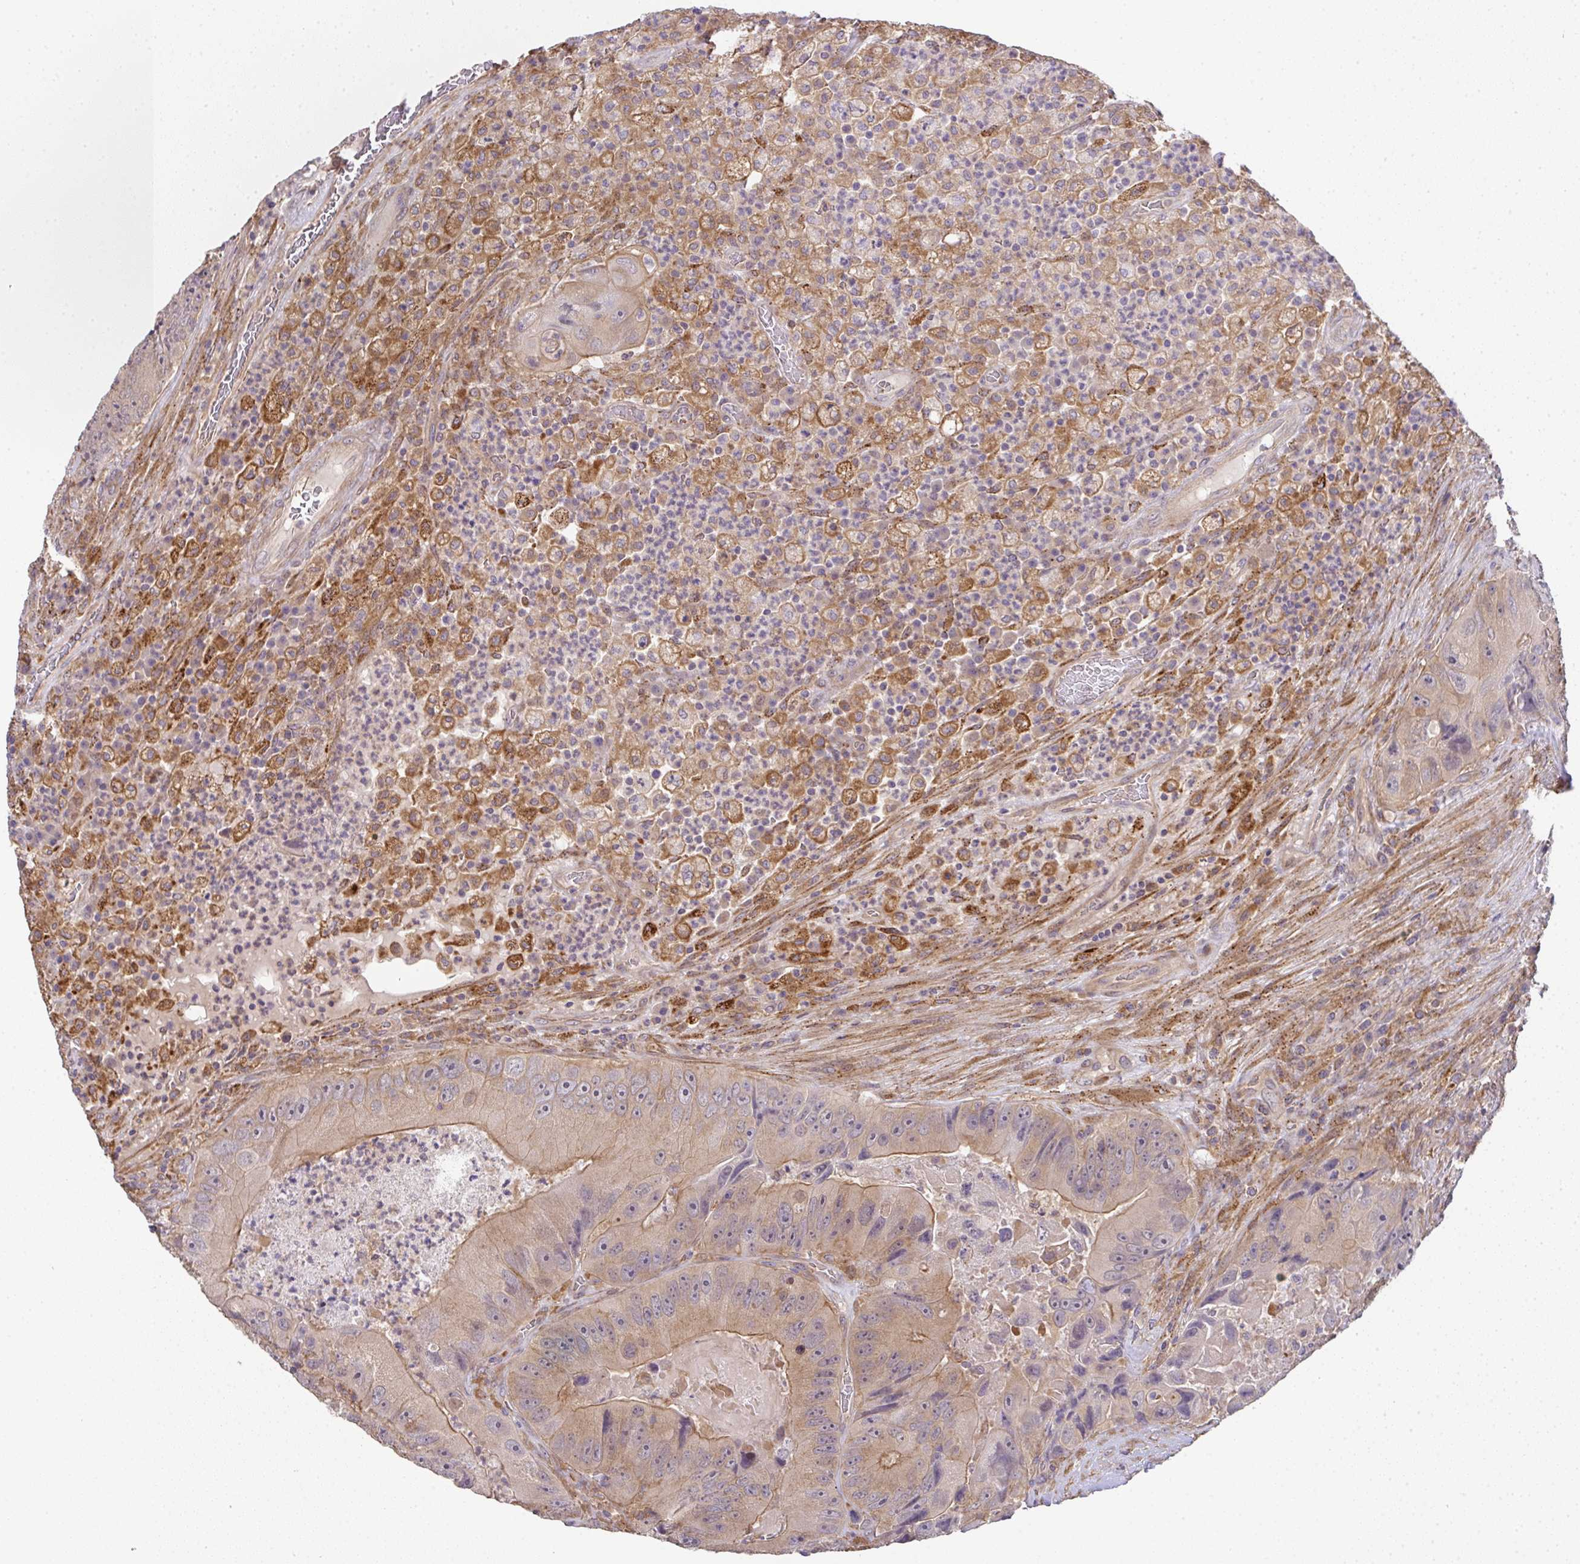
{"staining": {"intensity": "weak", "quantity": "25%-75%", "location": "cytoplasmic/membranous"}, "tissue": "colorectal cancer", "cell_type": "Tumor cells", "image_type": "cancer", "snomed": [{"axis": "morphology", "description": "Adenocarcinoma, NOS"}, {"axis": "topography", "description": "Colon"}], "caption": "High-magnification brightfield microscopy of colorectal adenocarcinoma stained with DAB (3,3'-diaminobenzidine) (brown) and counterstained with hematoxylin (blue). tumor cells exhibit weak cytoplasmic/membranous staining is present in about25%-75% of cells. (brown staining indicates protein expression, while blue staining denotes nuclei).", "gene": "EEF1AKMT1", "patient": {"sex": "female", "age": 86}}